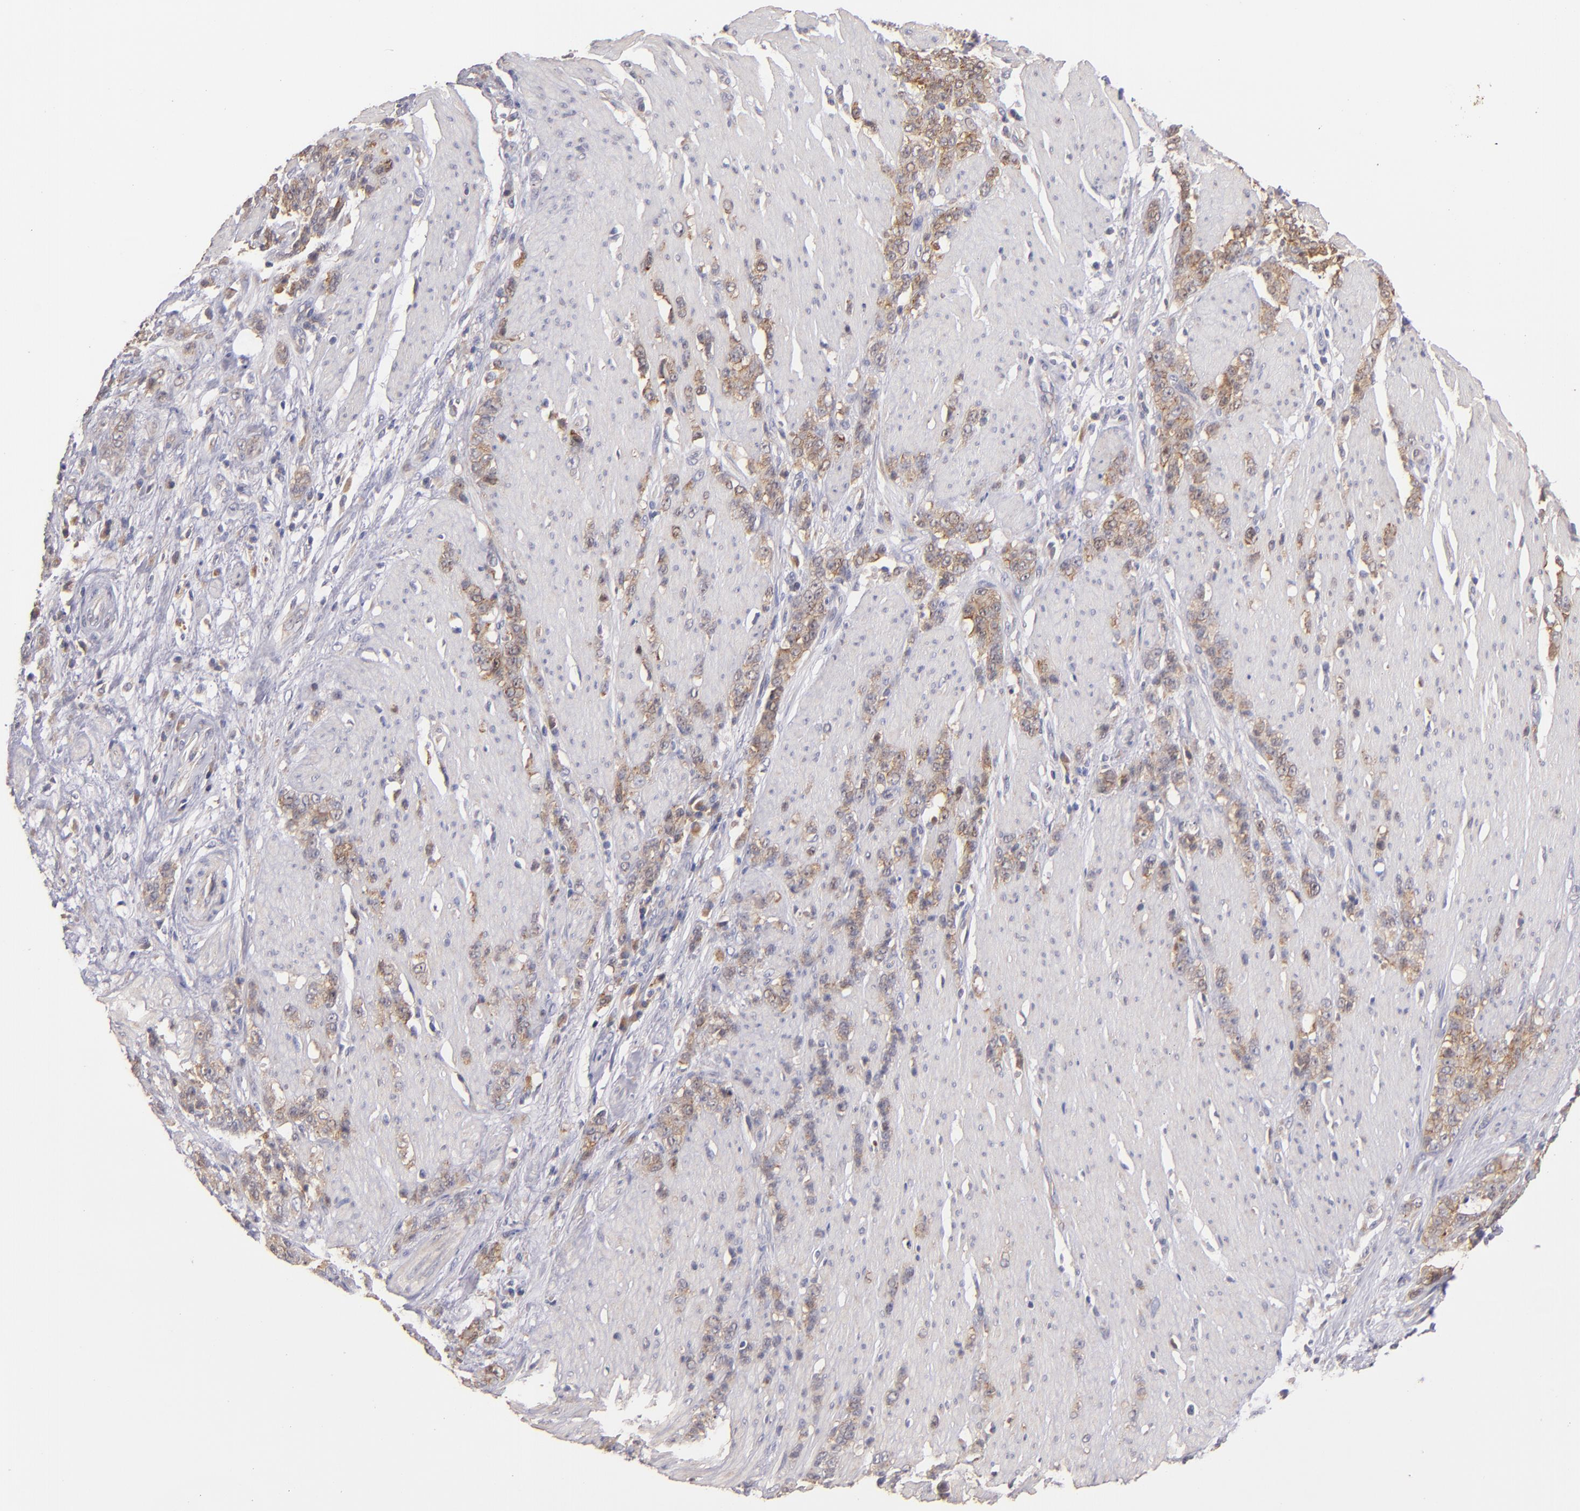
{"staining": {"intensity": "moderate", "quantity": "25%-75%", "location": "cytoplasmic/membranous"}, "tissue": "stomach cancer", "cell_type": "Tumor cells", "image_type": "cancer", "snomed": [{"axis": "morphology", "description": "Adenocarcinoma, NOS"}, {"axis": "topography", "description": "Stomach, lower"}], "caption": "Adenocarcinoma (stomach) stained for a protein demonstrates moderate cytoplasmic/membranous positivity in tumor cells. (brown staining indicates protein expression, while blue staining denotes nuclei).", "gene": "UPF3B", "patient": {"sex": "male", "age": 88}}